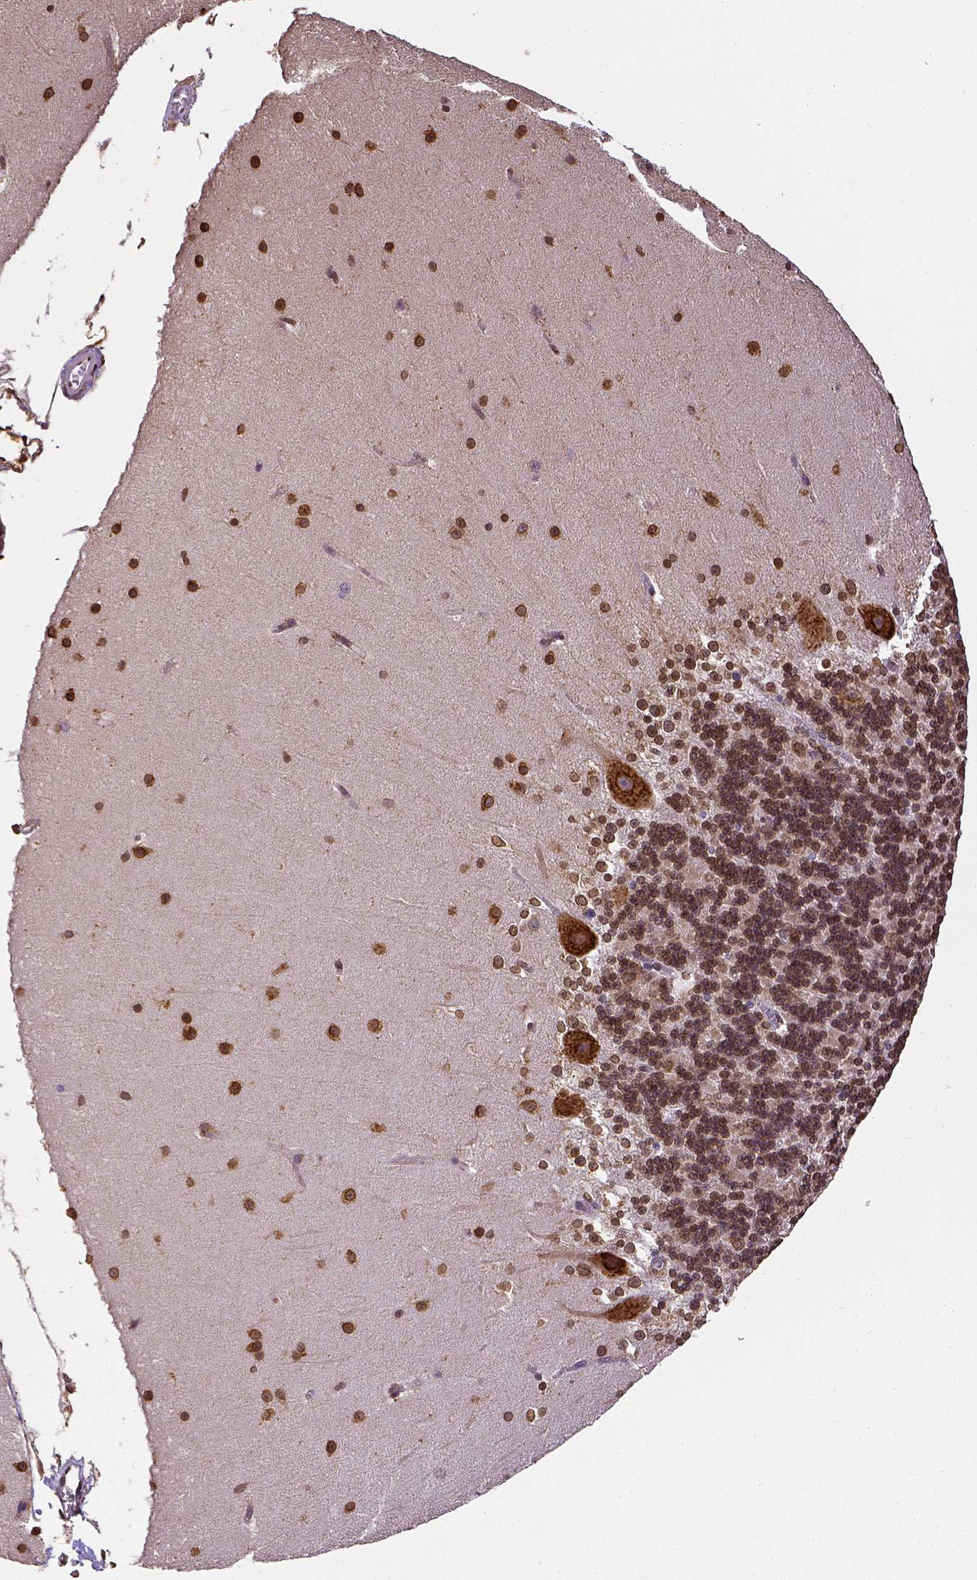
{"staining": {"intensity": "strong", "quantity": ">75%", "location": "cytoplasmic/membranous,nuclear"}, "tissue": "cerebellum", "cell_type": "Cells in granular layer", "image_type": "normal", "snomed": [{"axis": "morphology", "description": "Normal tissue, NOS"}, {"axis": "topography", "description": "Cerebellum"}], "caption": "Immunohistochemical staining of normal cerebellum demonstrates strong cytoplasmic/membranous,nuclear protein expression in approximately >75% of cells in granular layer. Nuclei are stained in blue.", "gene": "MTDH", "patient": {"sex": "female", "age": 19}}